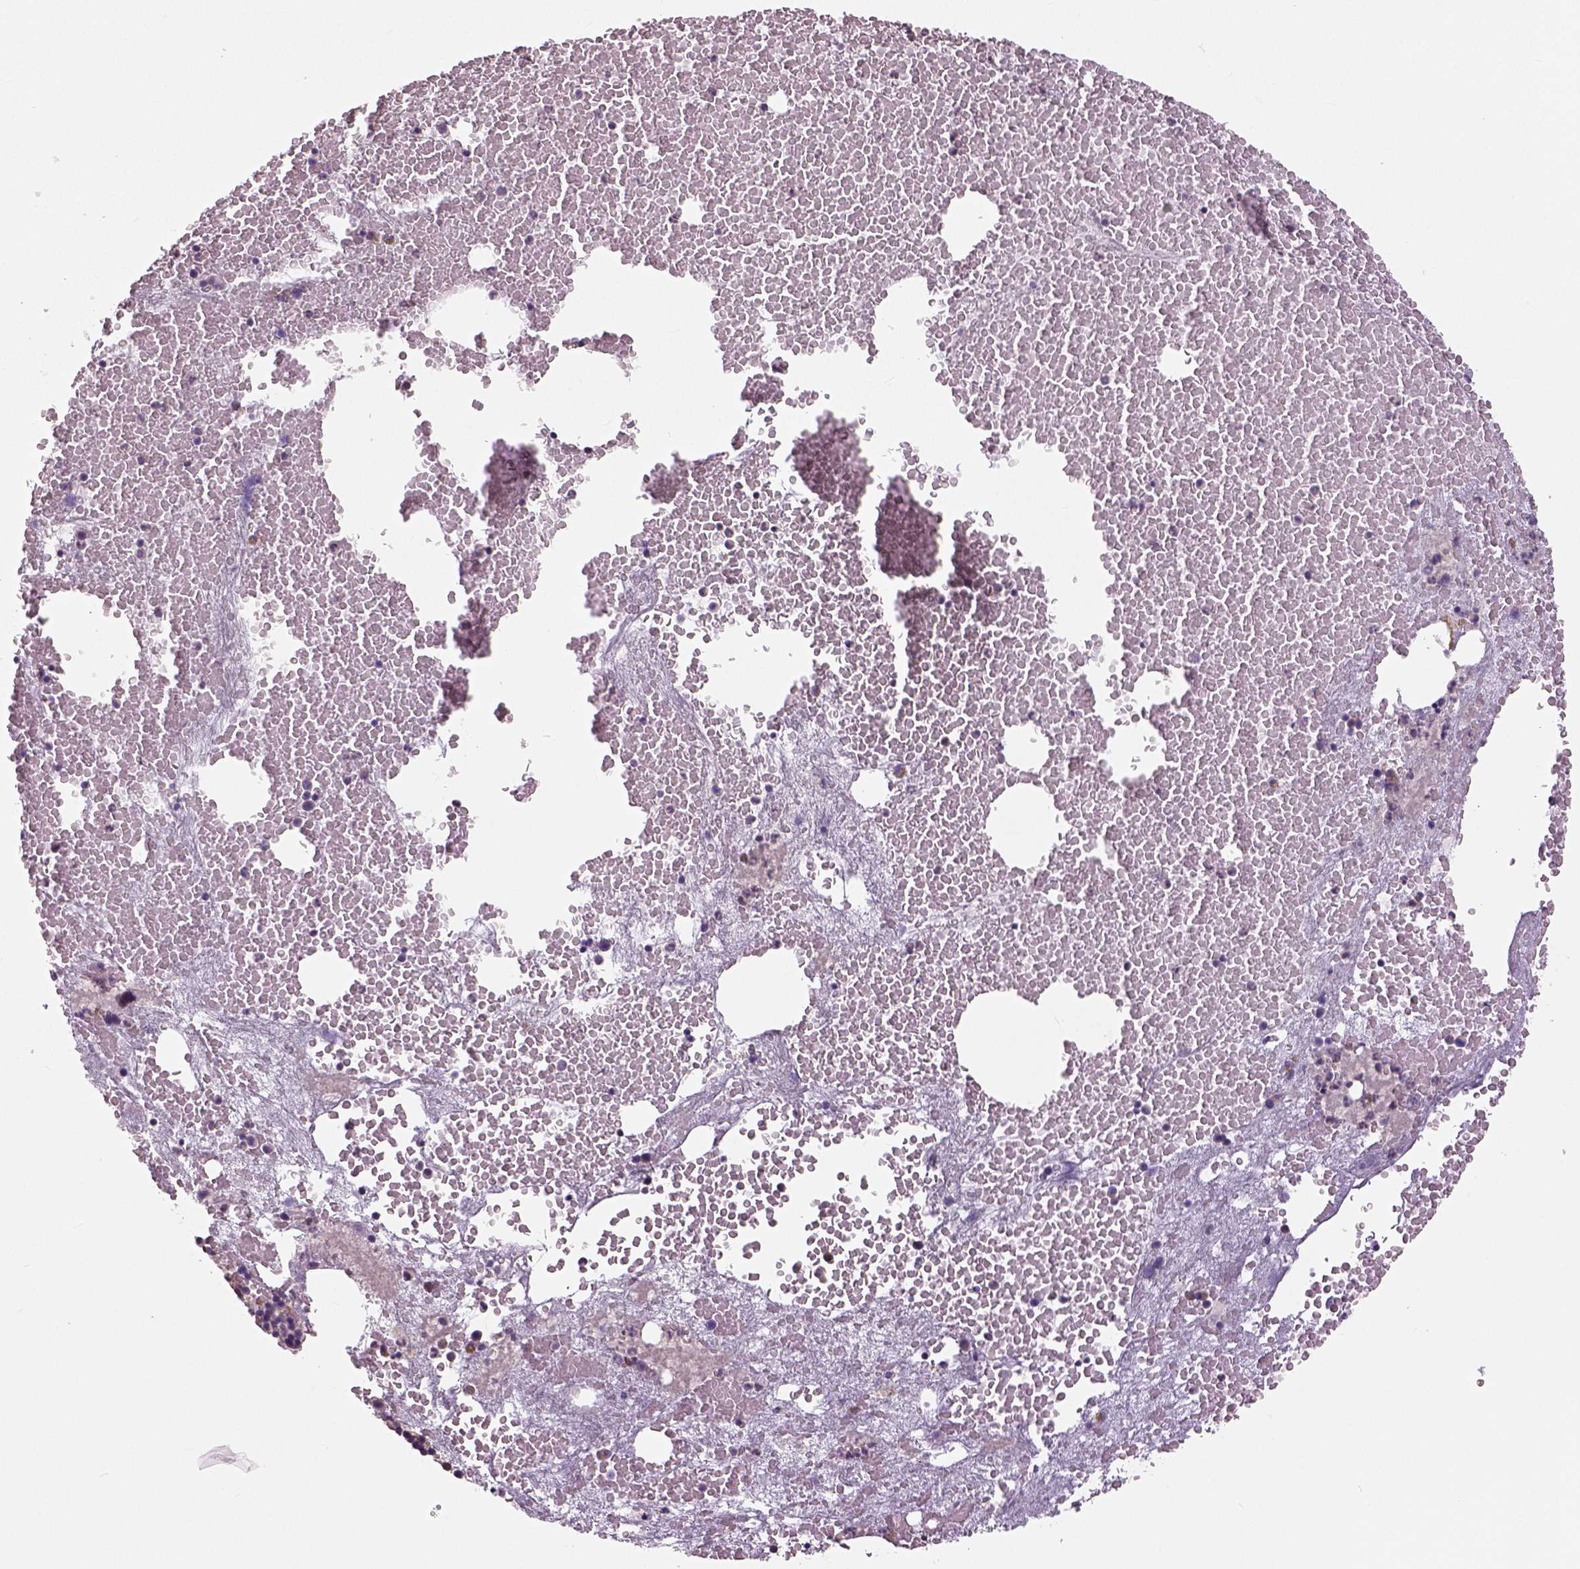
{"staining": {"intensity": "negative", "quantity": "none", "location": "none"}, "tissue": "bone marrow", "cell_type": "Hematopoietic cells", "image_type": "normal", "snomed": [{"axis": "morphology", "description": "Normal tissue, NOS"}, {"axis": "topography", "description": "Bone marrow"}], "caption": "Bone marrow was stained to show a protein in brown. There is no significant positivity in hematopoietic cells.", "gene": "NECAB1", "patient": {"sex": "male", "age": 81}}